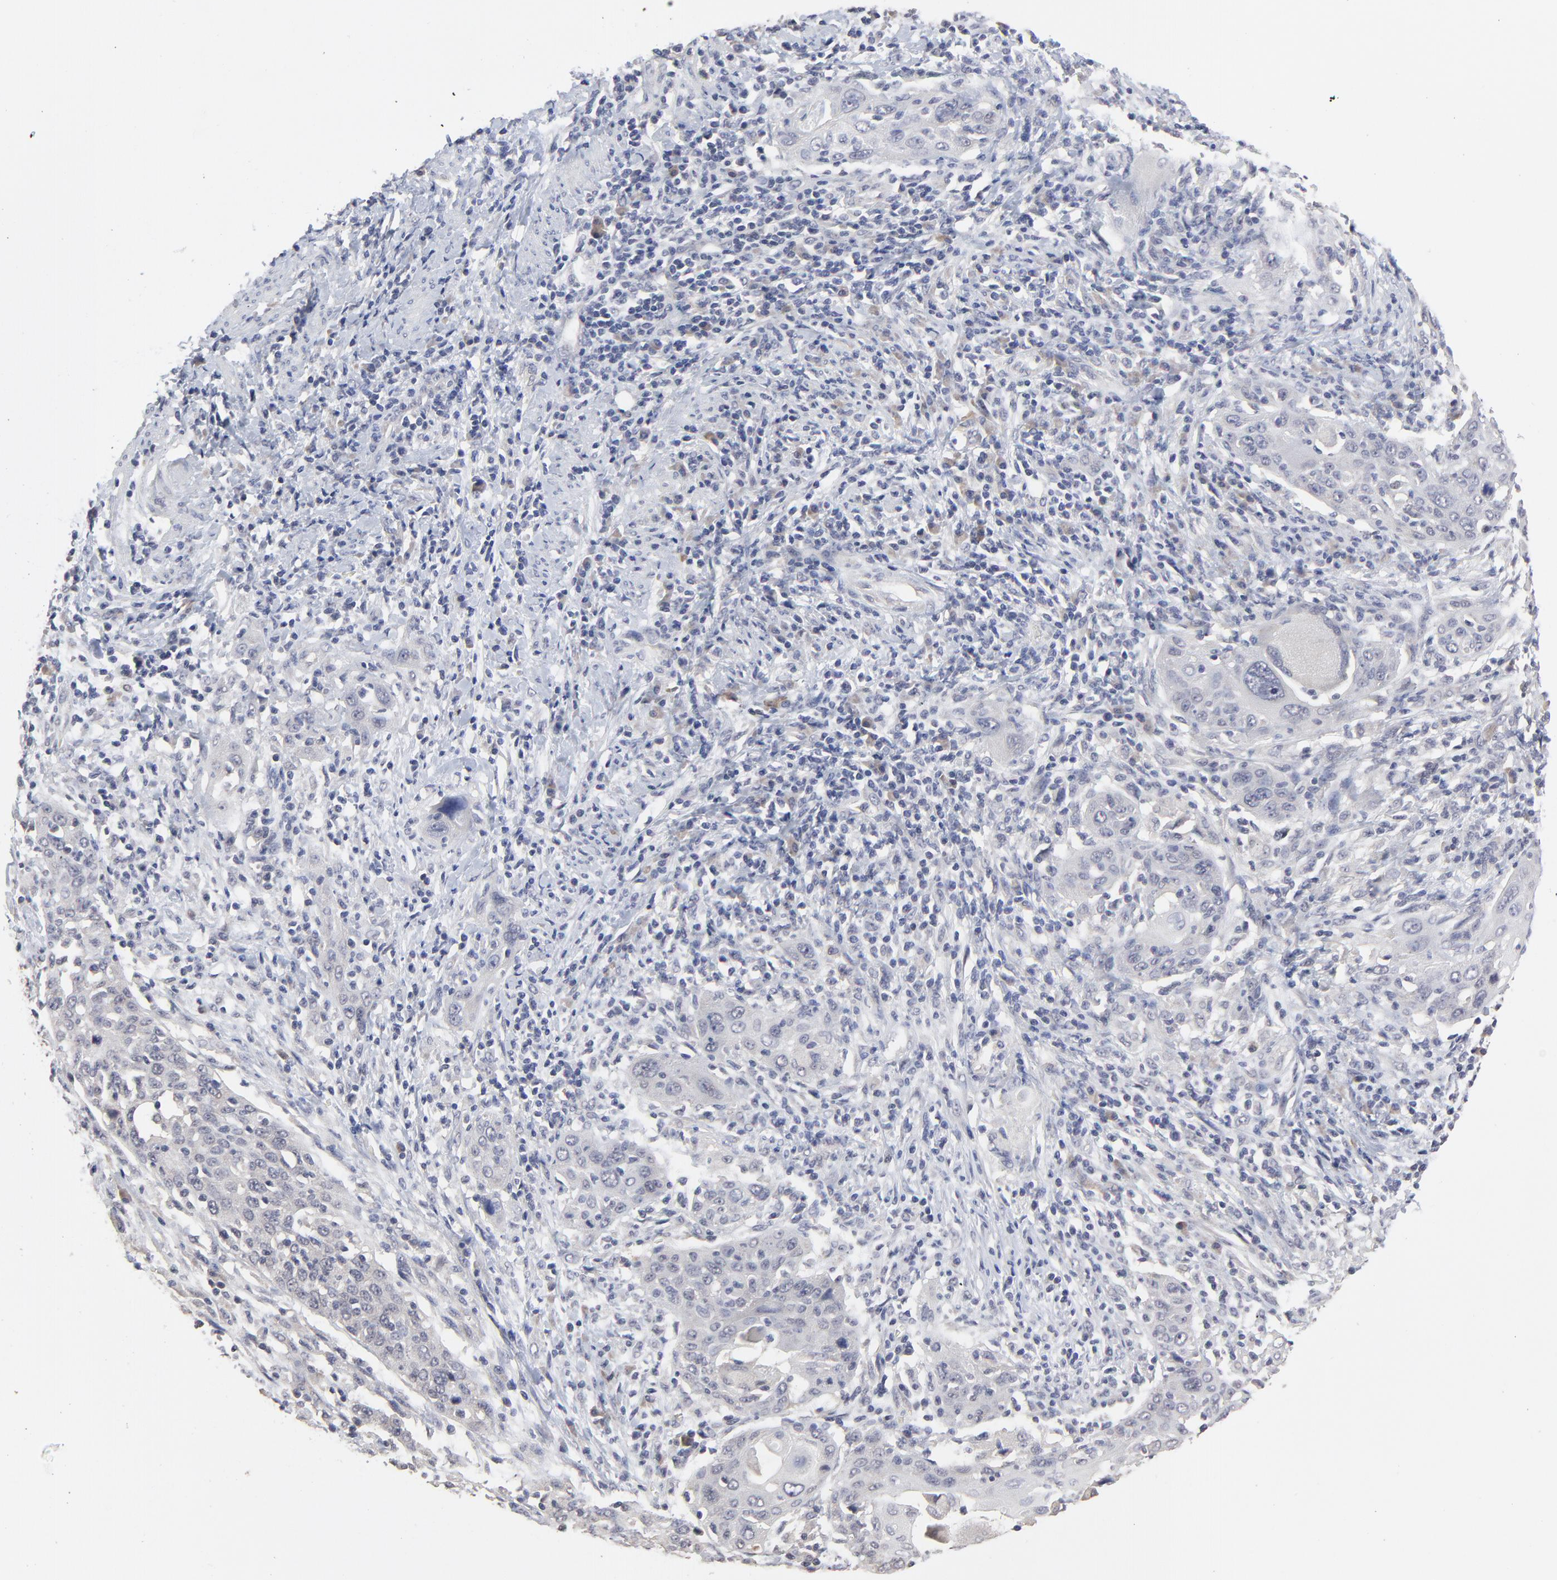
{"staining": {"intensity": "negative", "quantity": "none", "location": "none"}, "tissue": "cervical cancer", "cell_type": "Tumor cells", "image_type": "cancer", "snomed": [{"axis": "morphology", "description": "Squamous cell carcinoma, NOS"}, {"axis": "topography", "description": "Cervix"}], "caption": "Immunohistochemistry of human squamous cell carcinoma (cervical) exhibits no positivity in tumor cells. (Immunohistochemistry (ihc), brightfield microscopy, high magnification).", "gene": "FAM199X", "patient": {"sex": "female", "age": 54}}